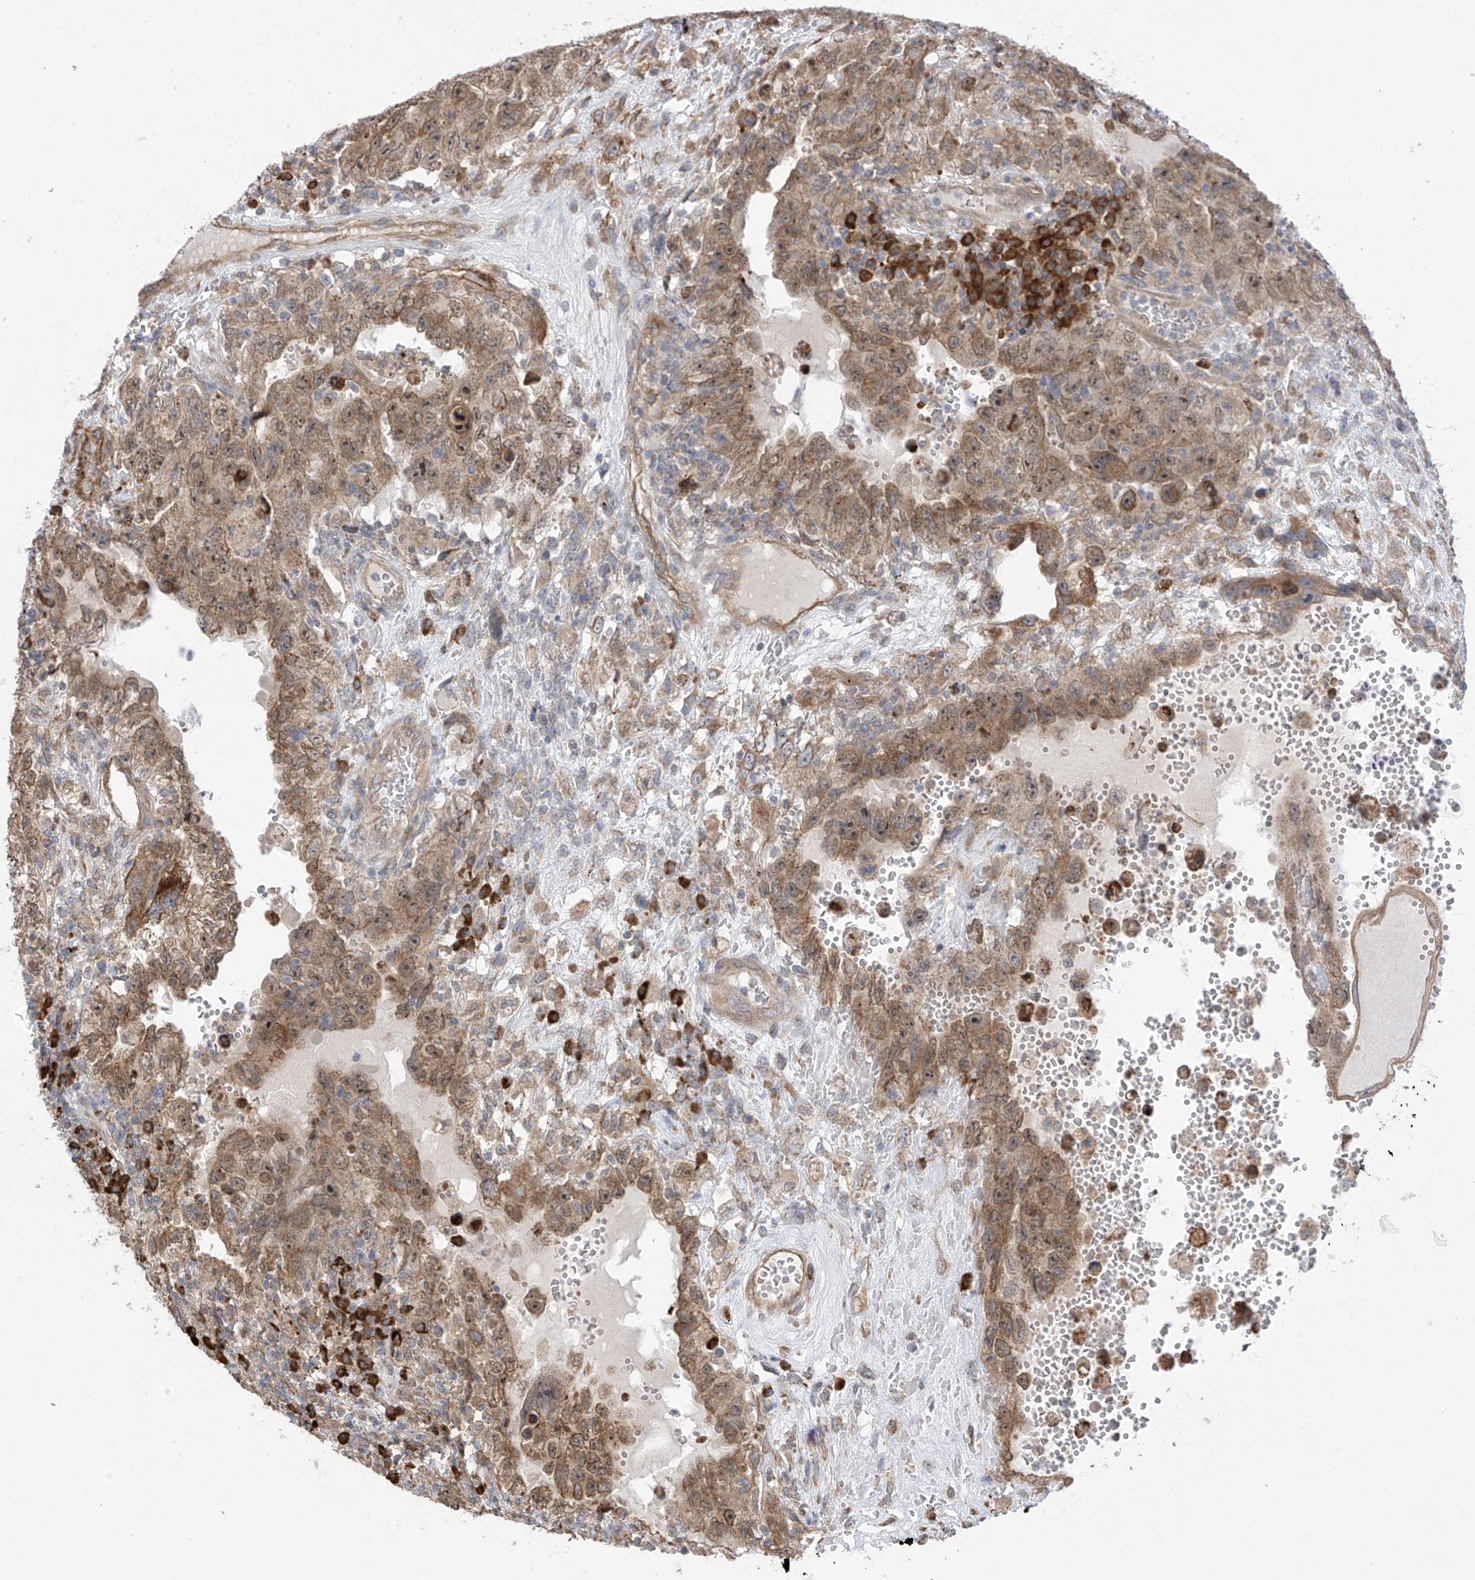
{"staining": {"intensity": "moderate", "quantity": ">75%", "location": "cytoplasmic/membranous,nuclear"}, "tissue": "testis cancer", "cell_type": "Tumor cells", "image_type": "cancer", "snomed": [{"axis": "morphology", "description": "Carcinoma, Embryonal, NOS"}, {"axis": "topography", "description": "Testis"}], "caption": "An immunohistochemistry photomicrograph of tumor tissue is shown. Protein staining in brown labels moderate cytoplasmic/membranous and nuclear positivity in embryonal carcinoma (testis) within tumor cells.", "gene": "KIAA1522", "patient": {"sex": "male", "age": 26}}